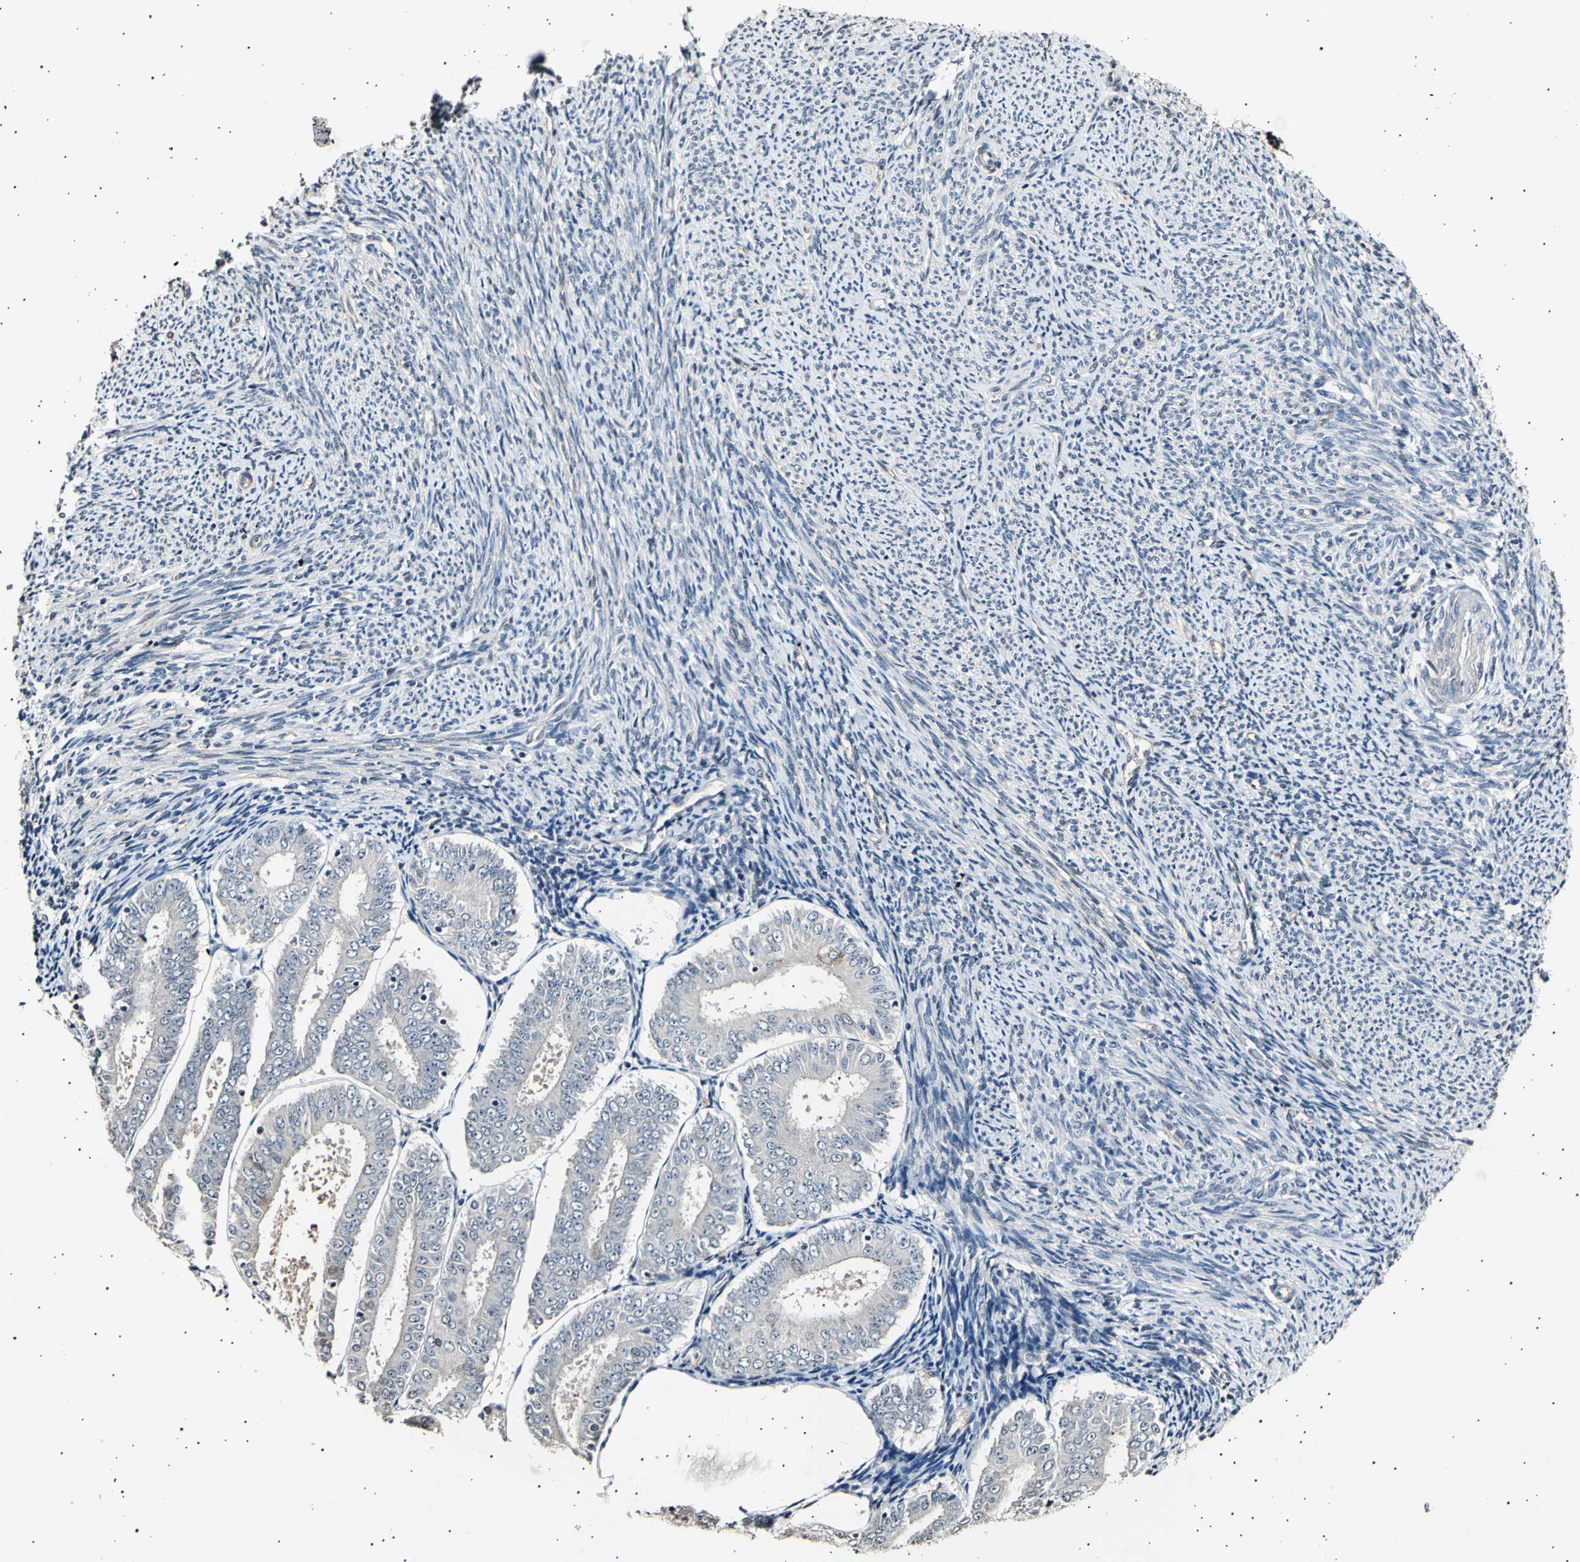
{"staining": {"intensity": "negative", "quantity": "none", "location": "none"}, "tissue": "endometrial cancer", "cell_type": "Tumor cells", "image_type": "cancer", "snomed": [{"axis": "morphology", "description": "Adenocarcinoma, NOS"}, {"axis": "topography", "description": "Endometrium"}], "caption": "This is a histopathology image of IHC staining of endometrial adenocarcinoma, which shows no positivity in tumor cells.", "gene": "AK1", "patient": {"sex": "female", "age": 63}}